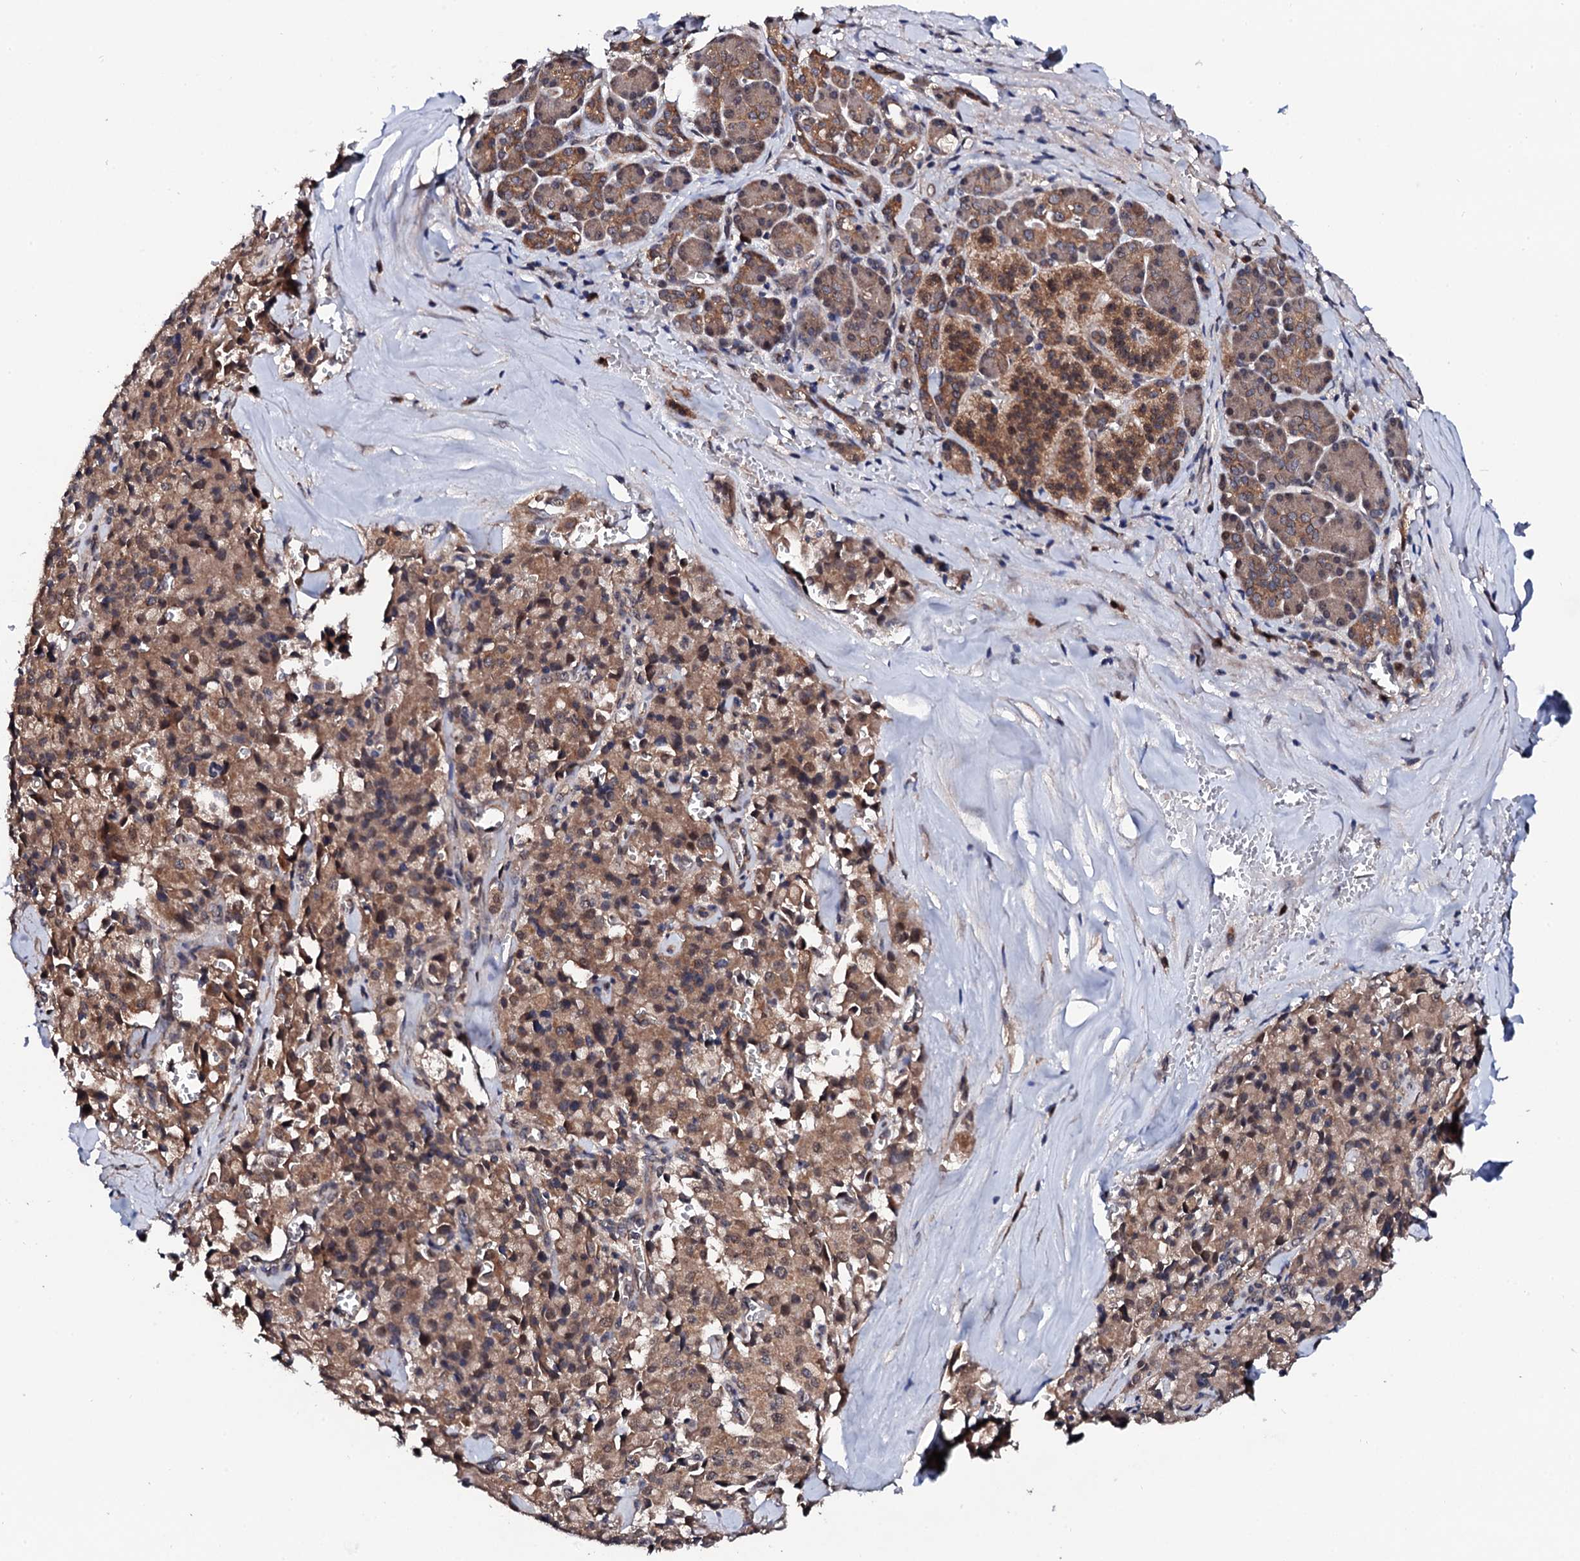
{"staining": {"intensity": "moderate", "quantity": ">75%", "location": "cytoplasmic/membranous,nuclear"}, "tissue": "pancreatic cancer", "cell_type": "Tumor cells", "image_type": "cancer", "snomed": [{"axis": "morphology", "description": "Adenocarcinoma, NOS"}, {"axis": "topography", "description": "Pancreas"}], "caption": "Protein staining exhibits moderate cytoplasmic/membranous and nuclear staining in approximately >75% of tumor cells in adenocarcinoma (pancreatic). Using DAB (brown) and hematoxylin (blue) stains, captured at high magnification using brightfield microscopy.", "gene": "IP6K1", "patient": {"sex": "male", "age": 65}}